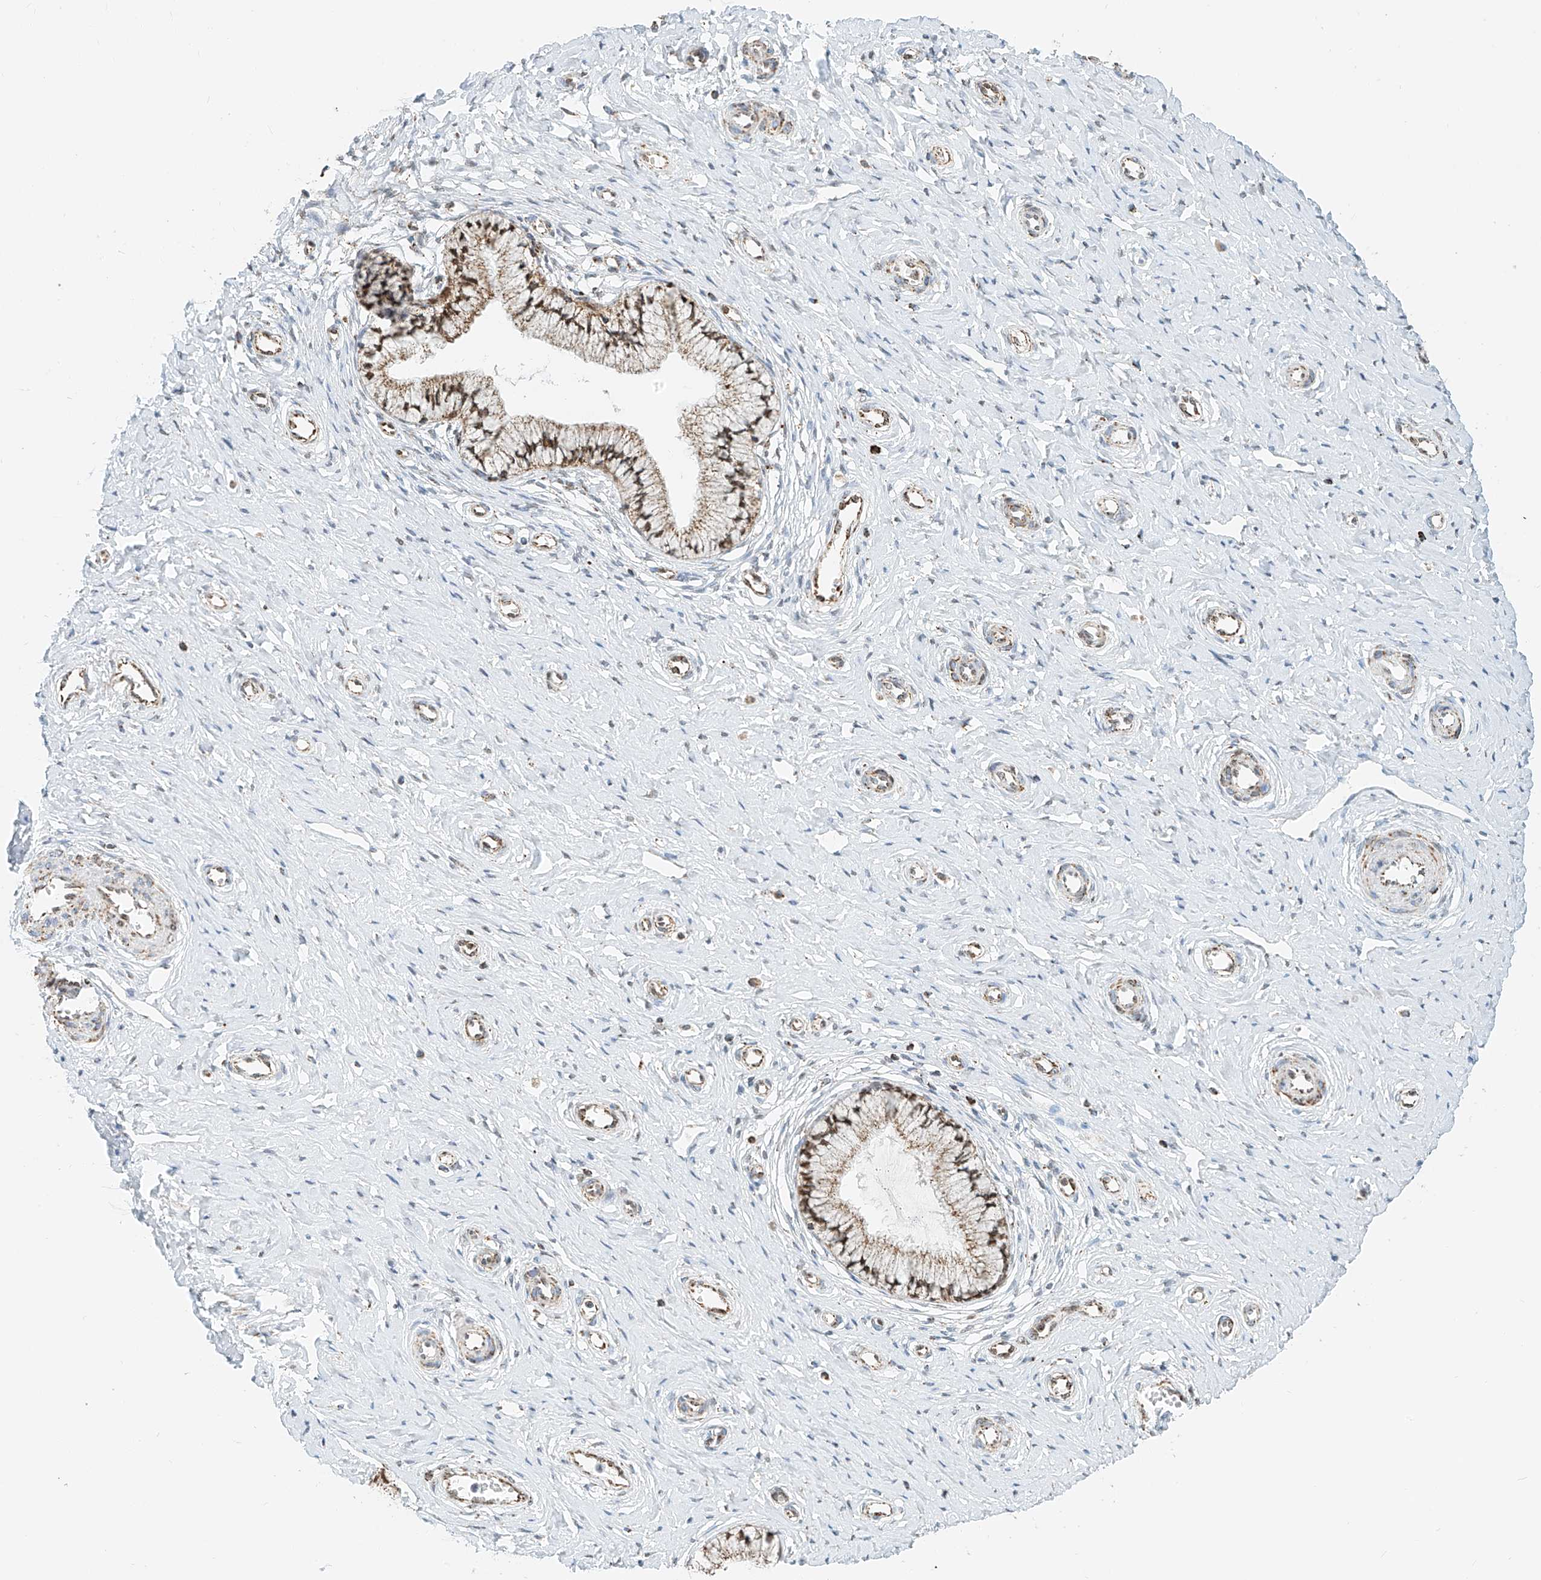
{"staining": {"intensity": "moderate", "quantity": ">75%", "location": "cytoplasmic/membranous"}, "tissue": "cervix", "cell_type": "Glandular cells", "image_type": "normal", "snomed": [{"axis": "morphology", "description": "Normal tissue, NOS"}, {"axis": "topography", "description": "Cervix"}], "caption": "Cervix stained with IHC shows moderate cytoplasmic/membranous expression in approximately >75% of glandular cells.", "gene": "PPA2", "patient": {"sex": "female", "age": 36}}